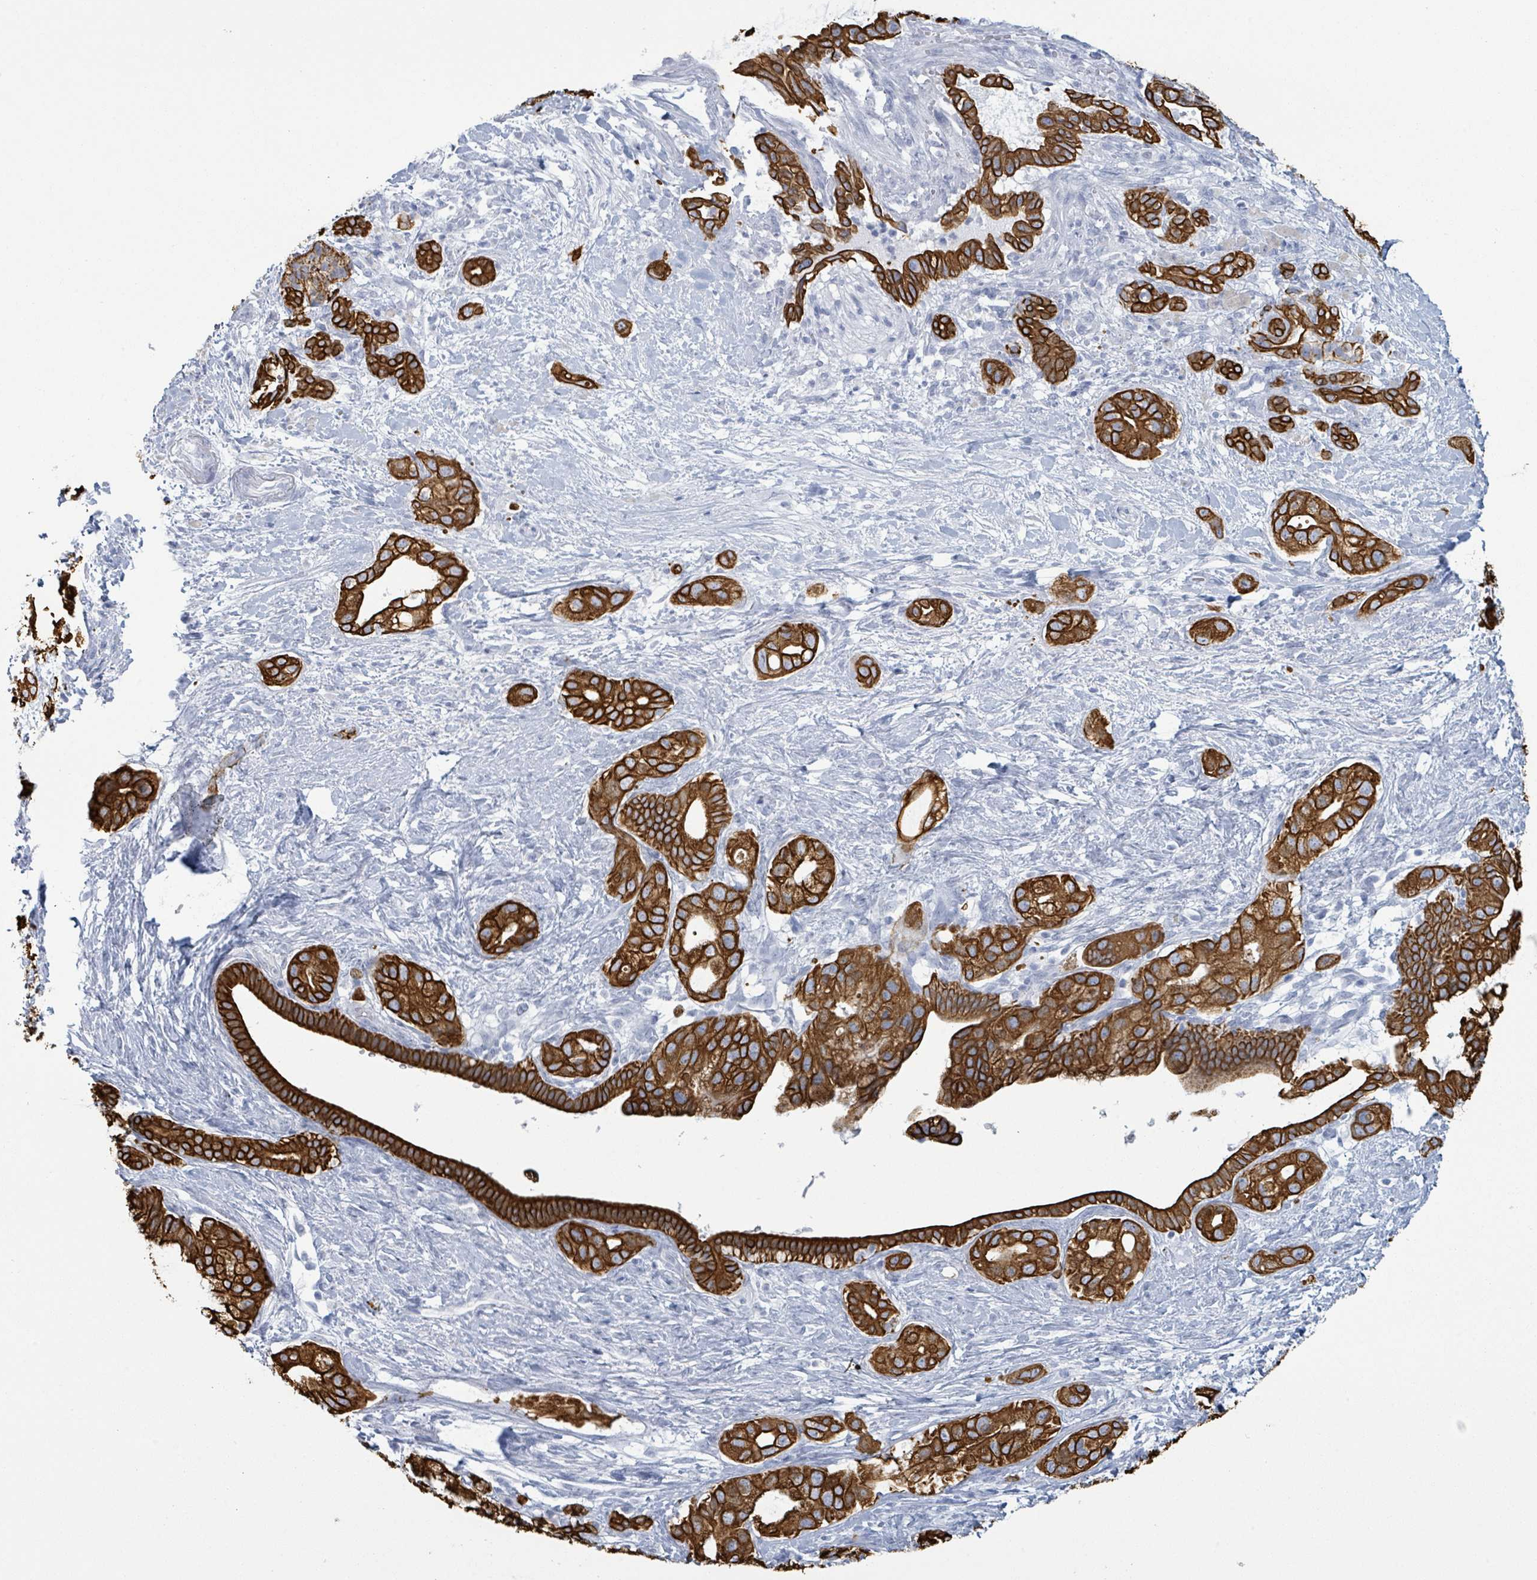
{"staining": {"intensity": "strong", "quantity": ">75%", "location": "cytoplasmic/membranous"}, "tissue": "pancreatic cancer", "cell_type": "Tumor cells", "image_type": "cancer", "snomed": [{"axis": "morphology", "description": "Adenocarcinoma, NOS"}, {"axis": "topography", "description": "Pancreas"}], "caption": "High-magnification brightfield microscopy of pancreatic cancer stained with DAB (brown) and counterstained with hematoxylin (blue). tumor cells exhibit strong cytoplasmic/membranous expression is seen in about>75% of cells. The protein of interest is stained brown, and the nuclei are stained in blue (DAB IHC with brightfield microscopy, high magnification).", "gene": "KRT8", "patient": {"sex": "male", "age": 44}}